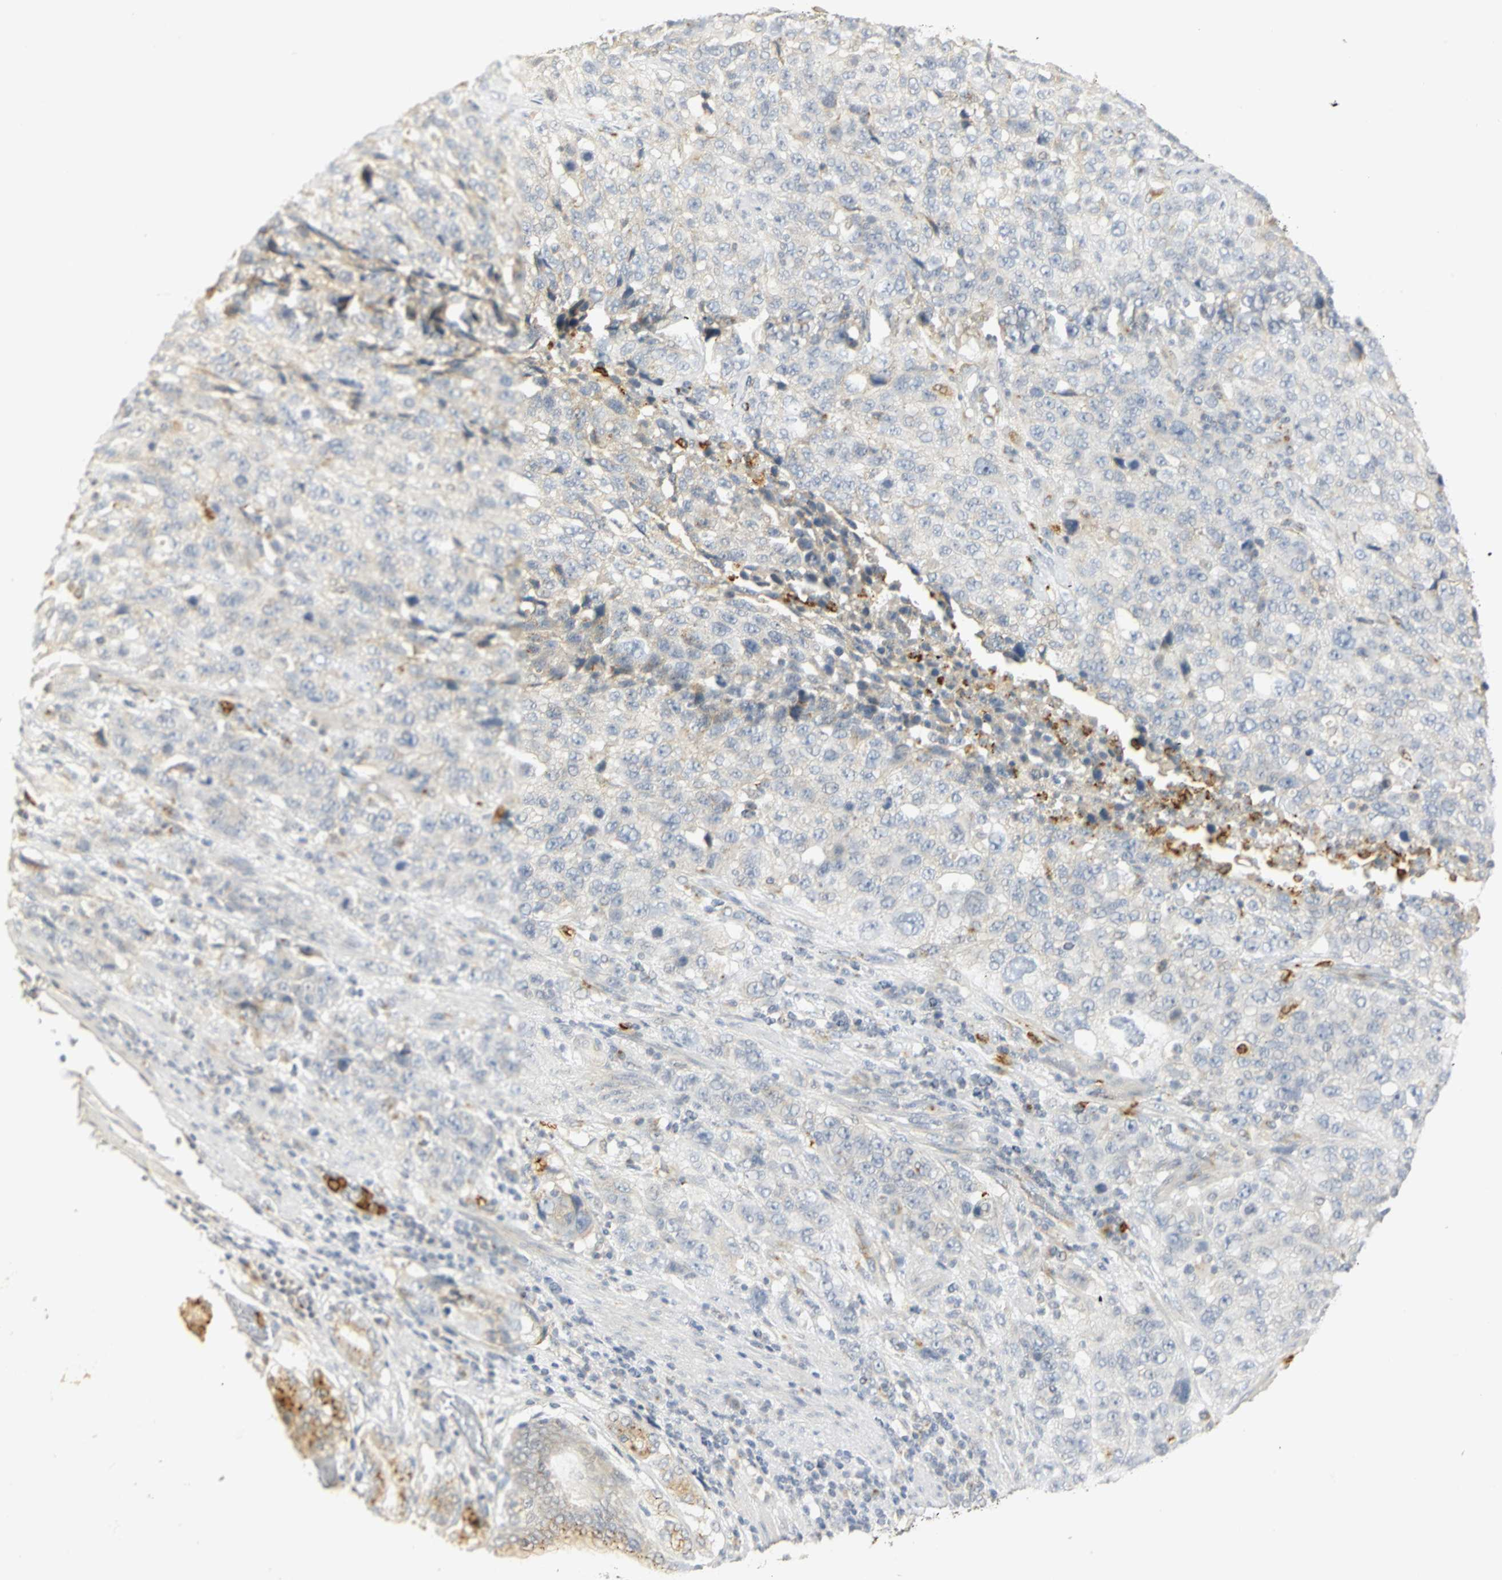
{"staining": {"intensity": "weak", "quantity": "<25%", "location": "cytoplasmic/membranous"}, "tissue": "stomach cancer", "cell_type": "Tumor cells", "image_type": "cancer", "snomed": [{"axis": "morphology", "description": "Normal tissue, NOS"}, {"axis": "morphology", "description": "Adenocarcinoma, NOS"}, {"axis": "topography", "description": "Stomach"}], "caption": "An image of adenocarcinoma (stomach) stained for a protein reveals no brown staining in tumor cells. (Brightfield microscopy of DAB immunohistochemistry at high magnification).", "gene": "TM9SF2", "patient": {"sex": "male", "age": 48}}